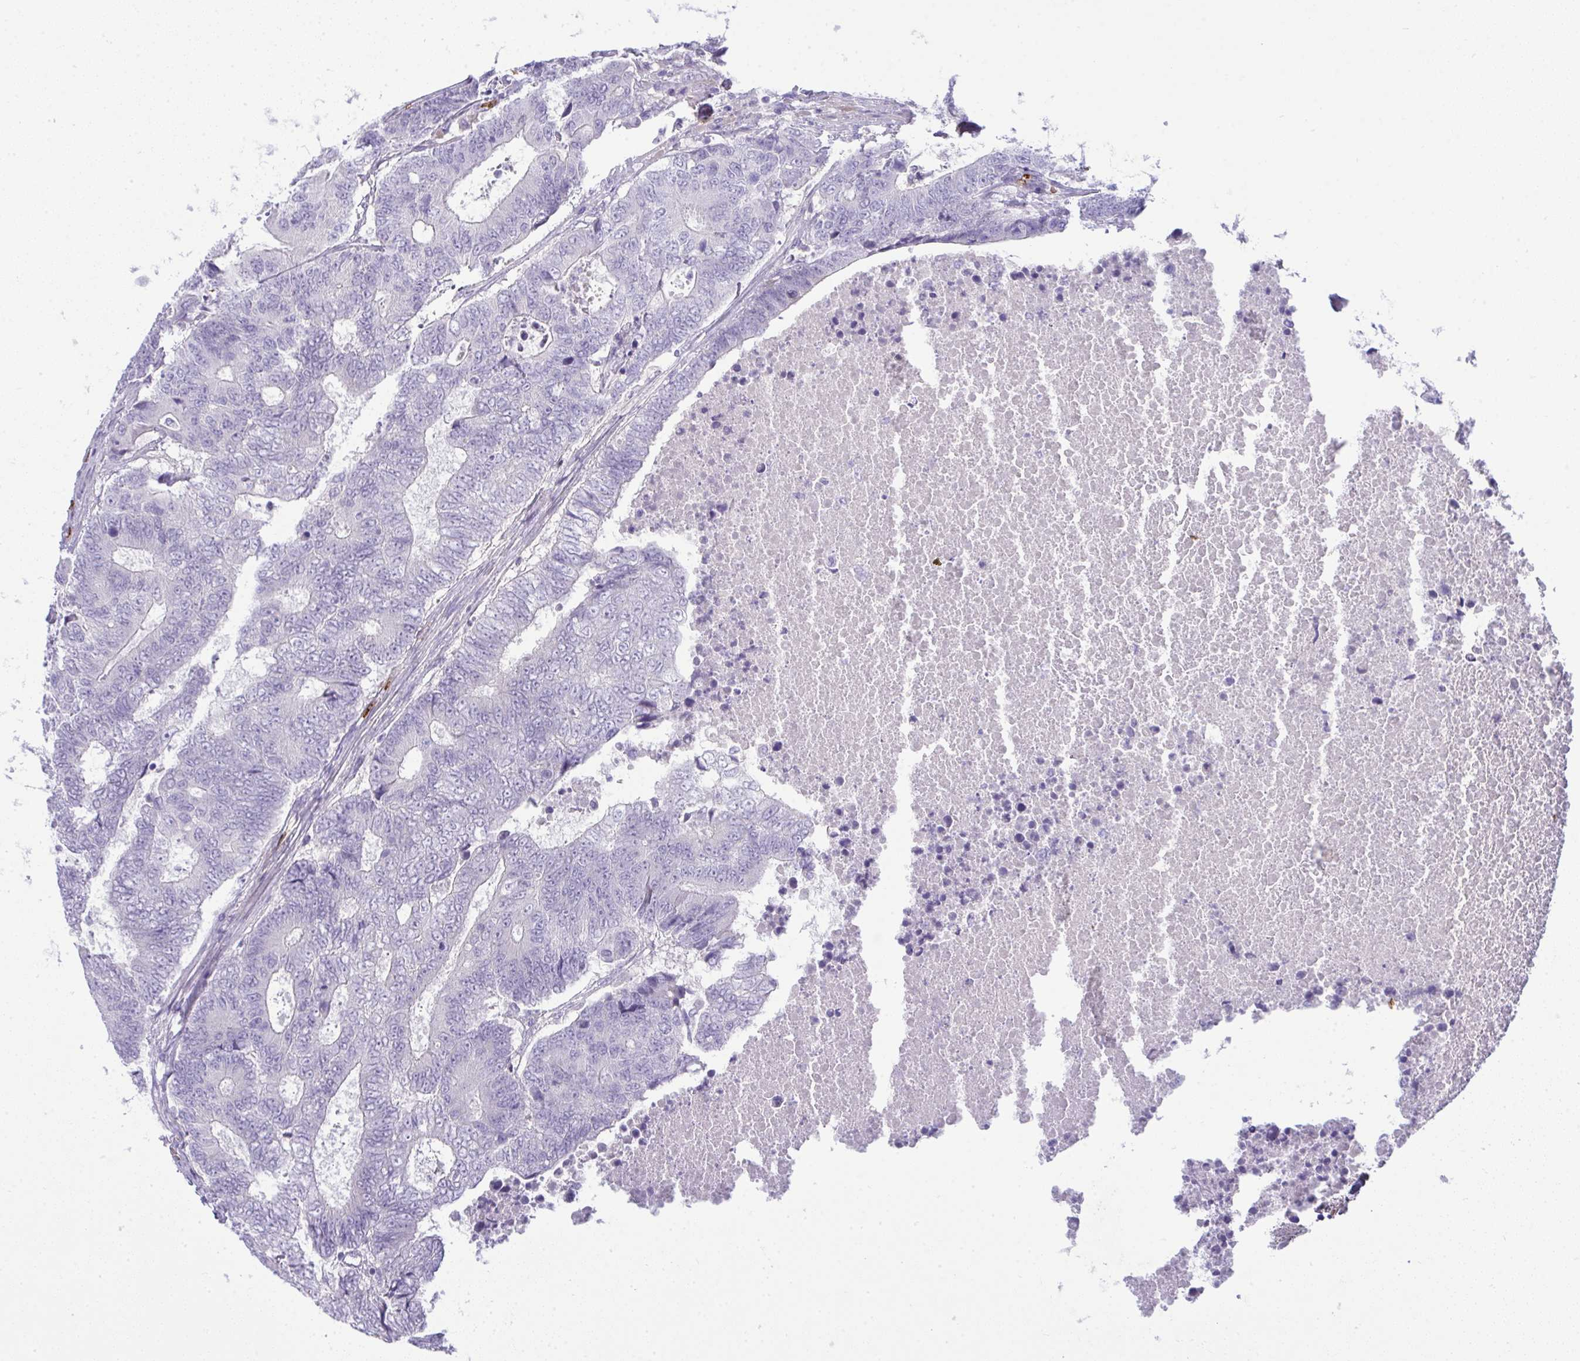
{"staining": {"intensity": "negative", "quantity": "none", "location": "none"}, "tissue": "colorectal cancer", "cell_type": "Tumor cells", "image_type": "cancer", "snomed": [{"axis": "morphology", "description": "Adenocarcinoma, NOS"}, {"axis": "topography", "description": "Colon"}], "caption": "Tumor cells are negative for protein expression in human adenocarcinoma (colorectal). The staining is performed using DAB brown chromogen with nuclei counter-stained in using hematoxylin.", "gene": "SPTB", "patient": {"sex": "female", "age": 48}}